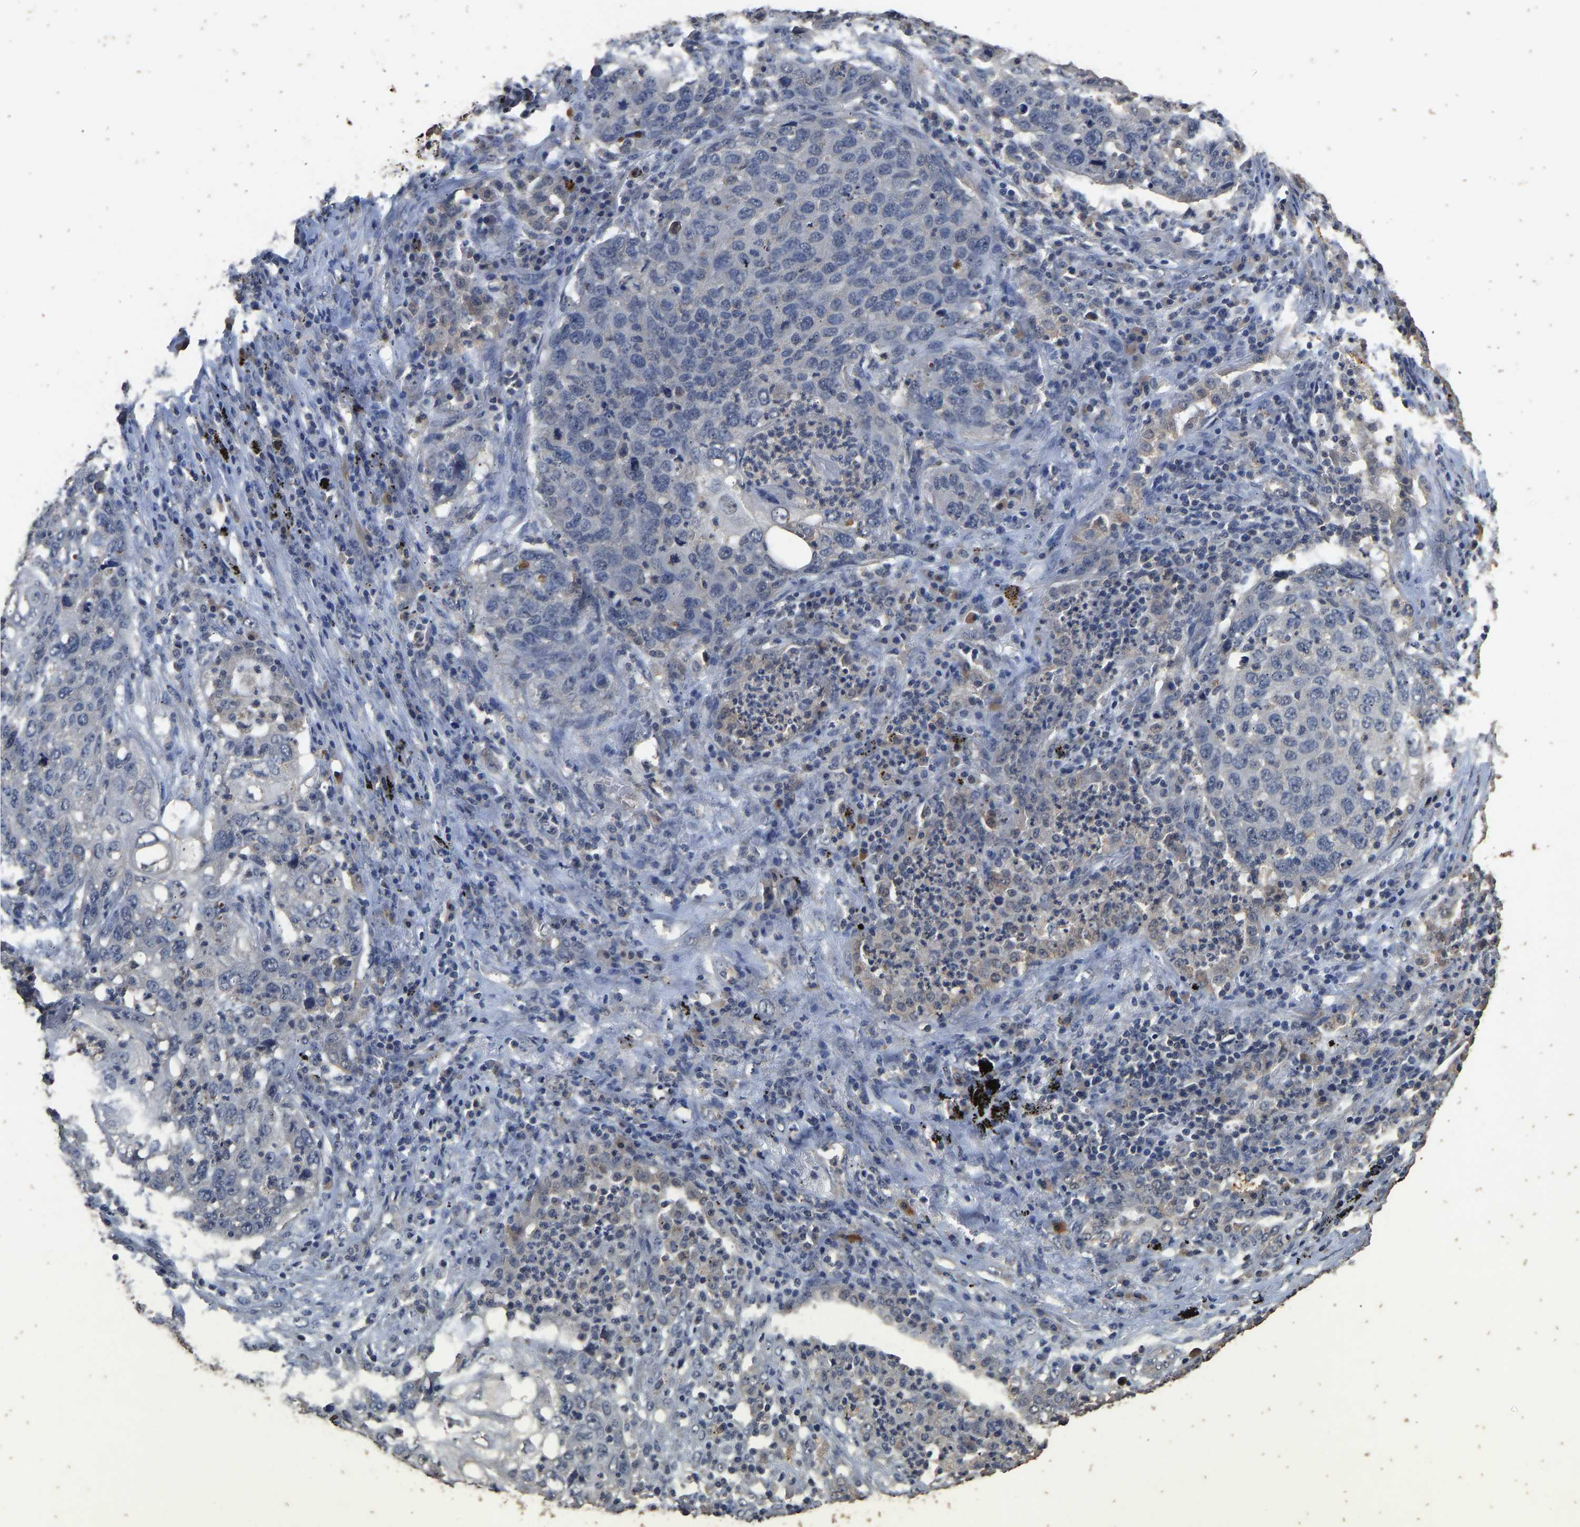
{"staining": {"intensity": "negative", "quantity": "none", "location": "none"}, "tissue": "lung cancer", "cell_type": "Tumor cells", "image_type": "cancer", "snomed": [{"axis": "morphology", "description": "Squamous cell carcinoma, NOS"}, {"axis": "topography", "description": "Lung"}], "caption": "Immunohistochemistry of lung squamous cell carcinoma displays no staining in tumor cells. (Brightfield microscopy of DAB IHC at high magnification).", "gene": "CIDEC", "patient": {"sex": "female", "age": 63}}